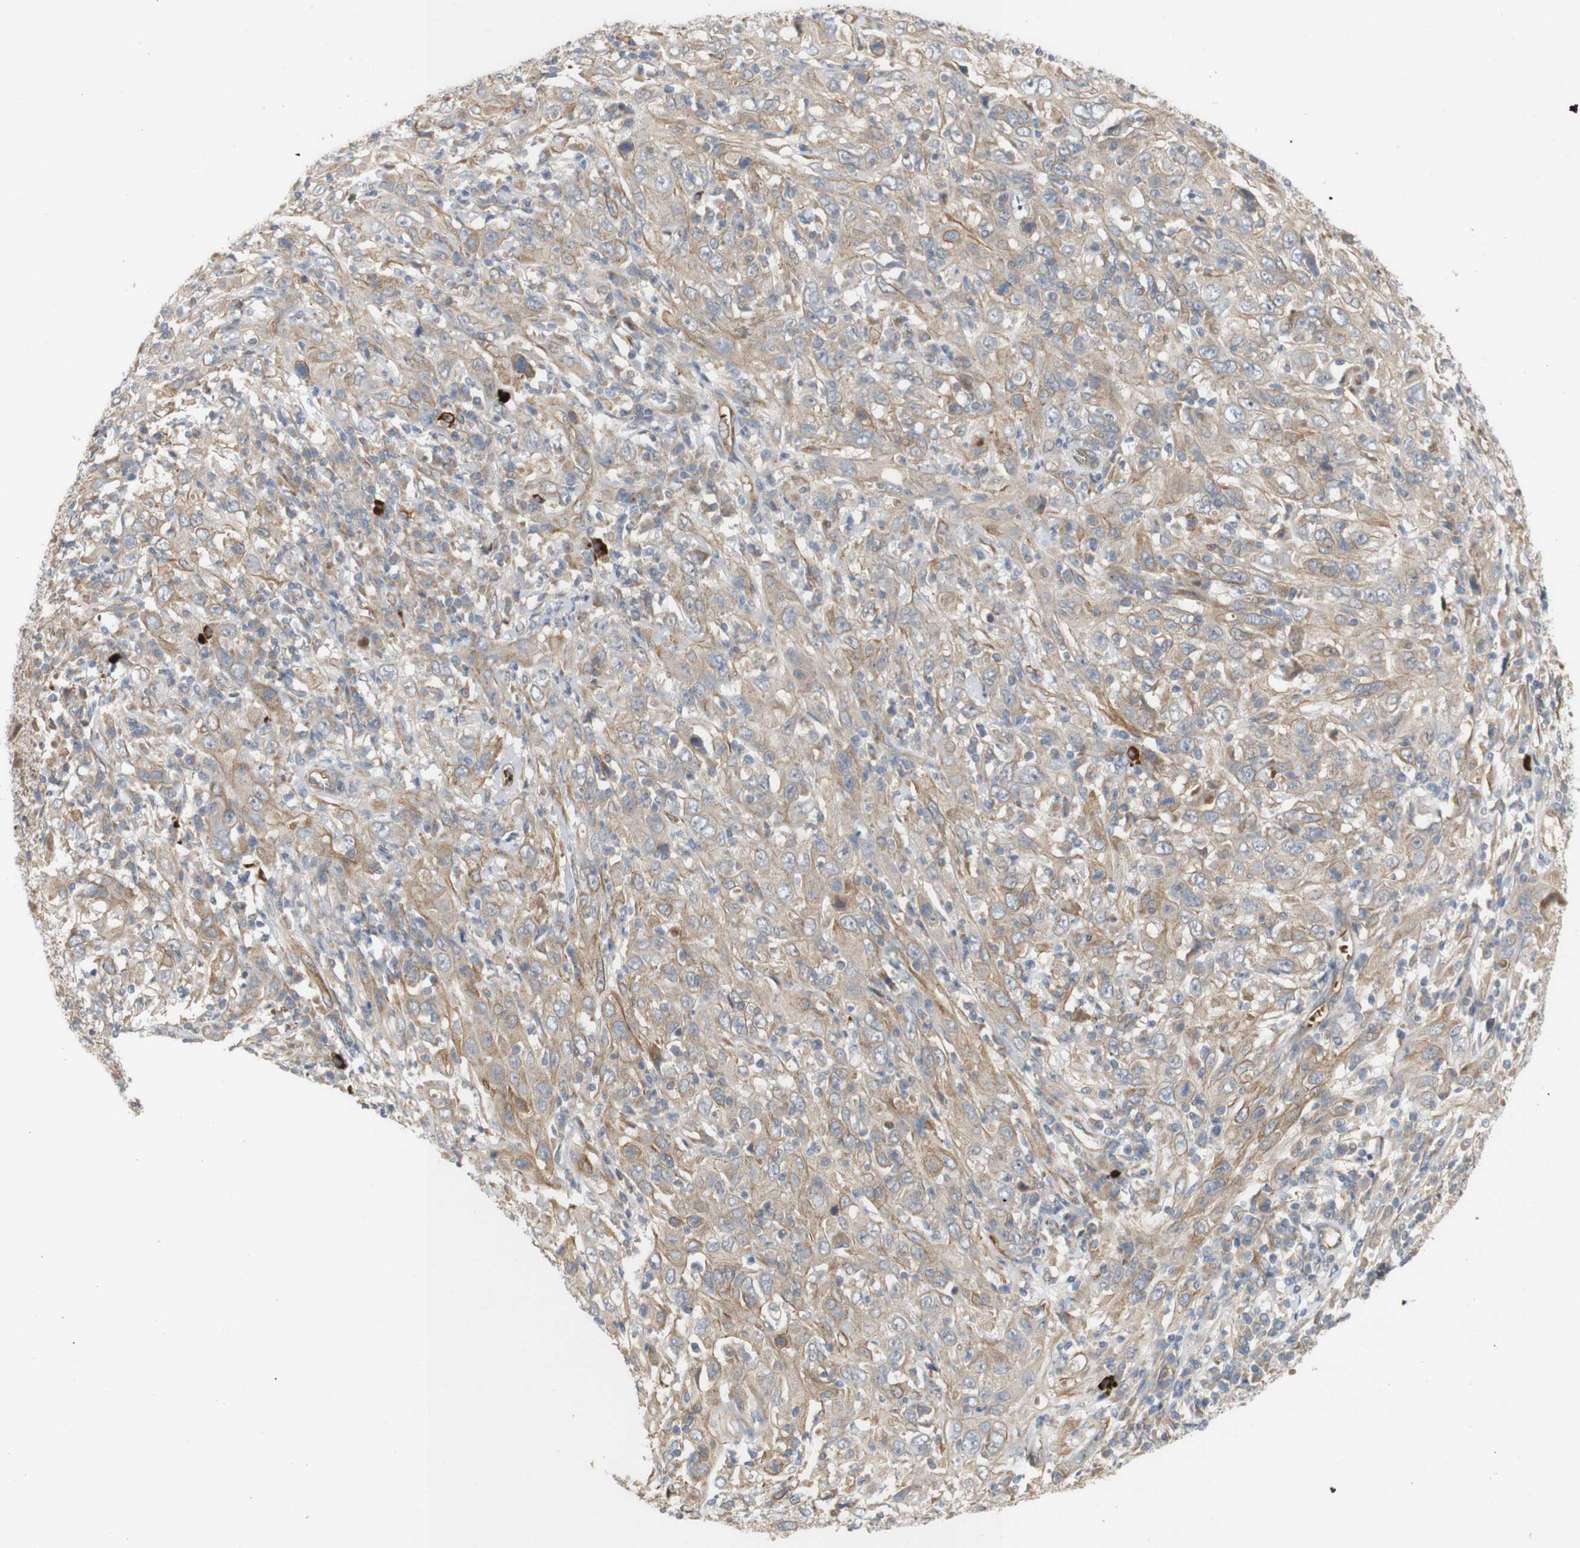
{"staining": {"intensity": "moderate", "quantity": ">75%", "location": "cytoplasmic/membranous"}, "tissue": "cervical cancer", "cell_type": "Tumor cells", "image_type": "cancer", "snomed": [{"axis": "morphology", "description": "Squamous cell carcinoma, NOS"}, {"axis": "topography", "description": "Cervix"}], "caption": "Moderate cytoplasmic/membranous protein positivity is appreciated in about >75% of tumor cells in cervical cancer.", "gene": "RPTOR", "patient": {"sex": "female", "age": 46}}